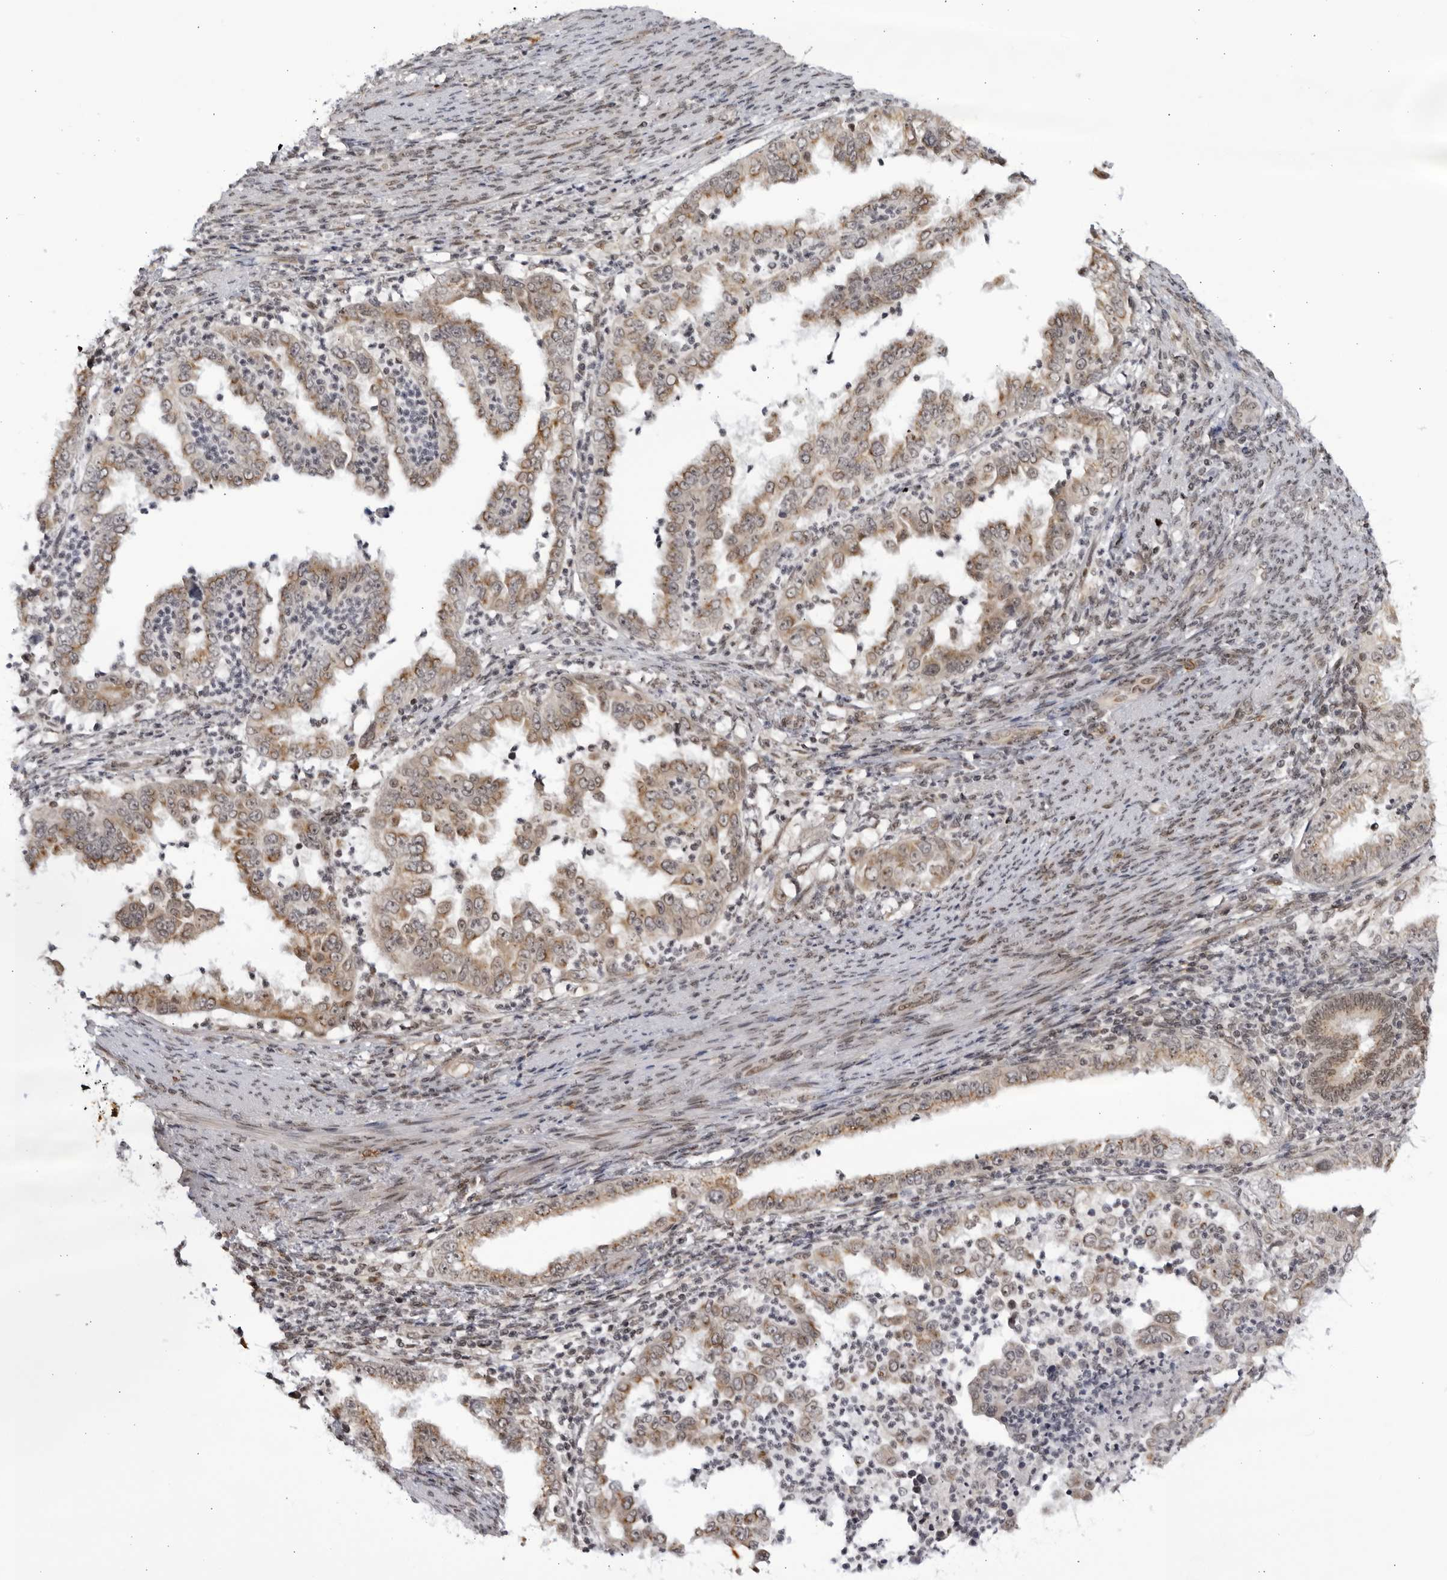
{"staining": {"intensity": "weak", "quantity": "<25%", "location": "cytoplasmic/membranous"}, "tissue": "endometrial cancer", "cell_type": "Tumor cells", "image_type": "cancer", "snomed": [{"axis": "morphology", "description": "Adenocarcinoma, NOS"}, {"axis": "topography", "description": "Endometrium"}], "caption": "This micrograph is of endometrial adenocarcinoma stained with immunohistochemistry to label a protein in brown with the nuclei are counter-stained blue. There is no staining in tumor cells.", "gene": "RASGEF1C", "patient": {"sex": "female", "age": 85}}